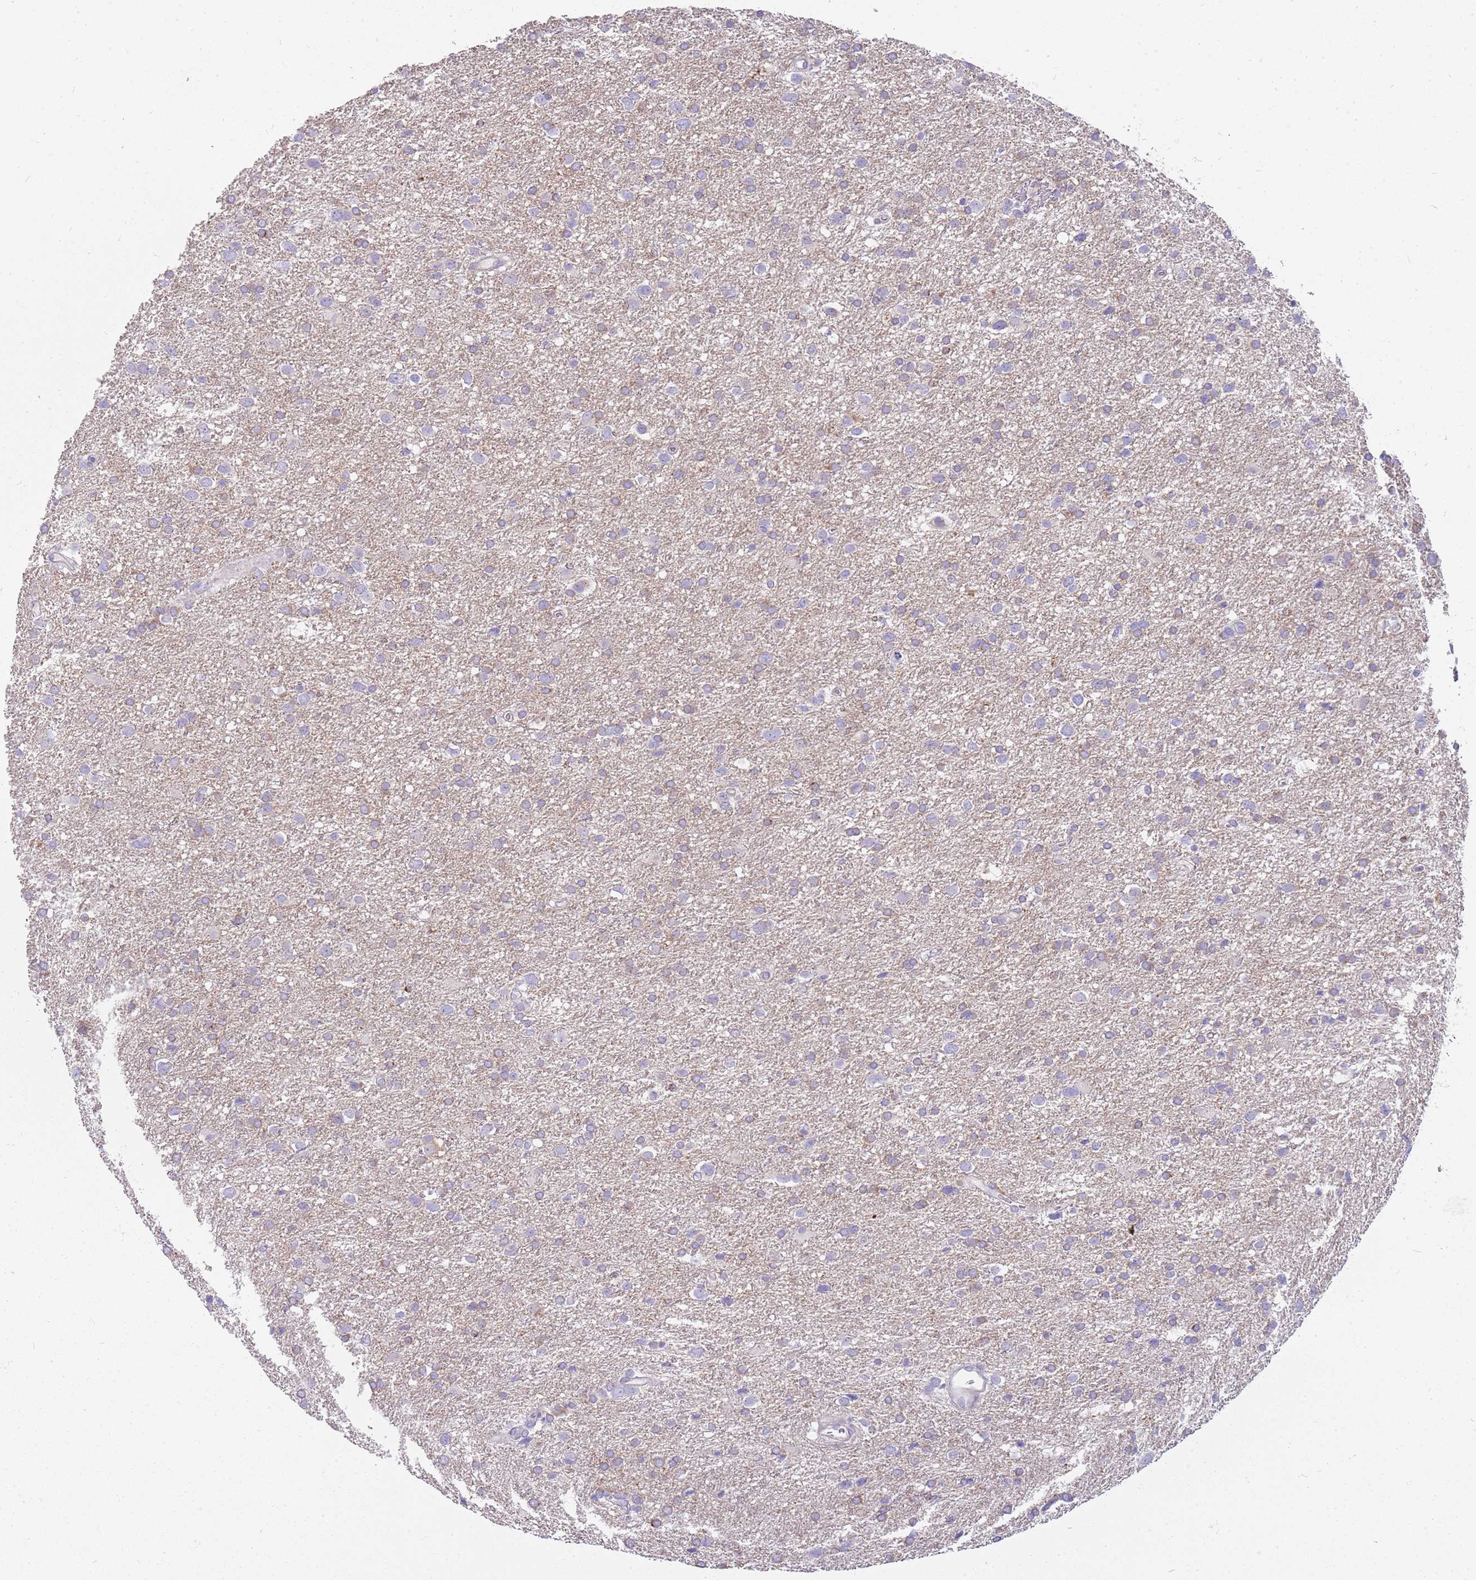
{"staining": {"intensity": "negative", "quantity": "none", "location": "none"}, "tissue": "glioma", "cell_type": "Tumor cells", "image_type": "cancer", "snomed": [{"axis": "morphology", "description": "Glioma, malignant, Low grade"}, {"axis": "topography", "description": "Brain"}], "caption": "Tumor cells are negative for brown protein staining in malignant glioma (low-grade).", "gene": "DIPK1C", "patient": {"sex": "female", "age": 32}}